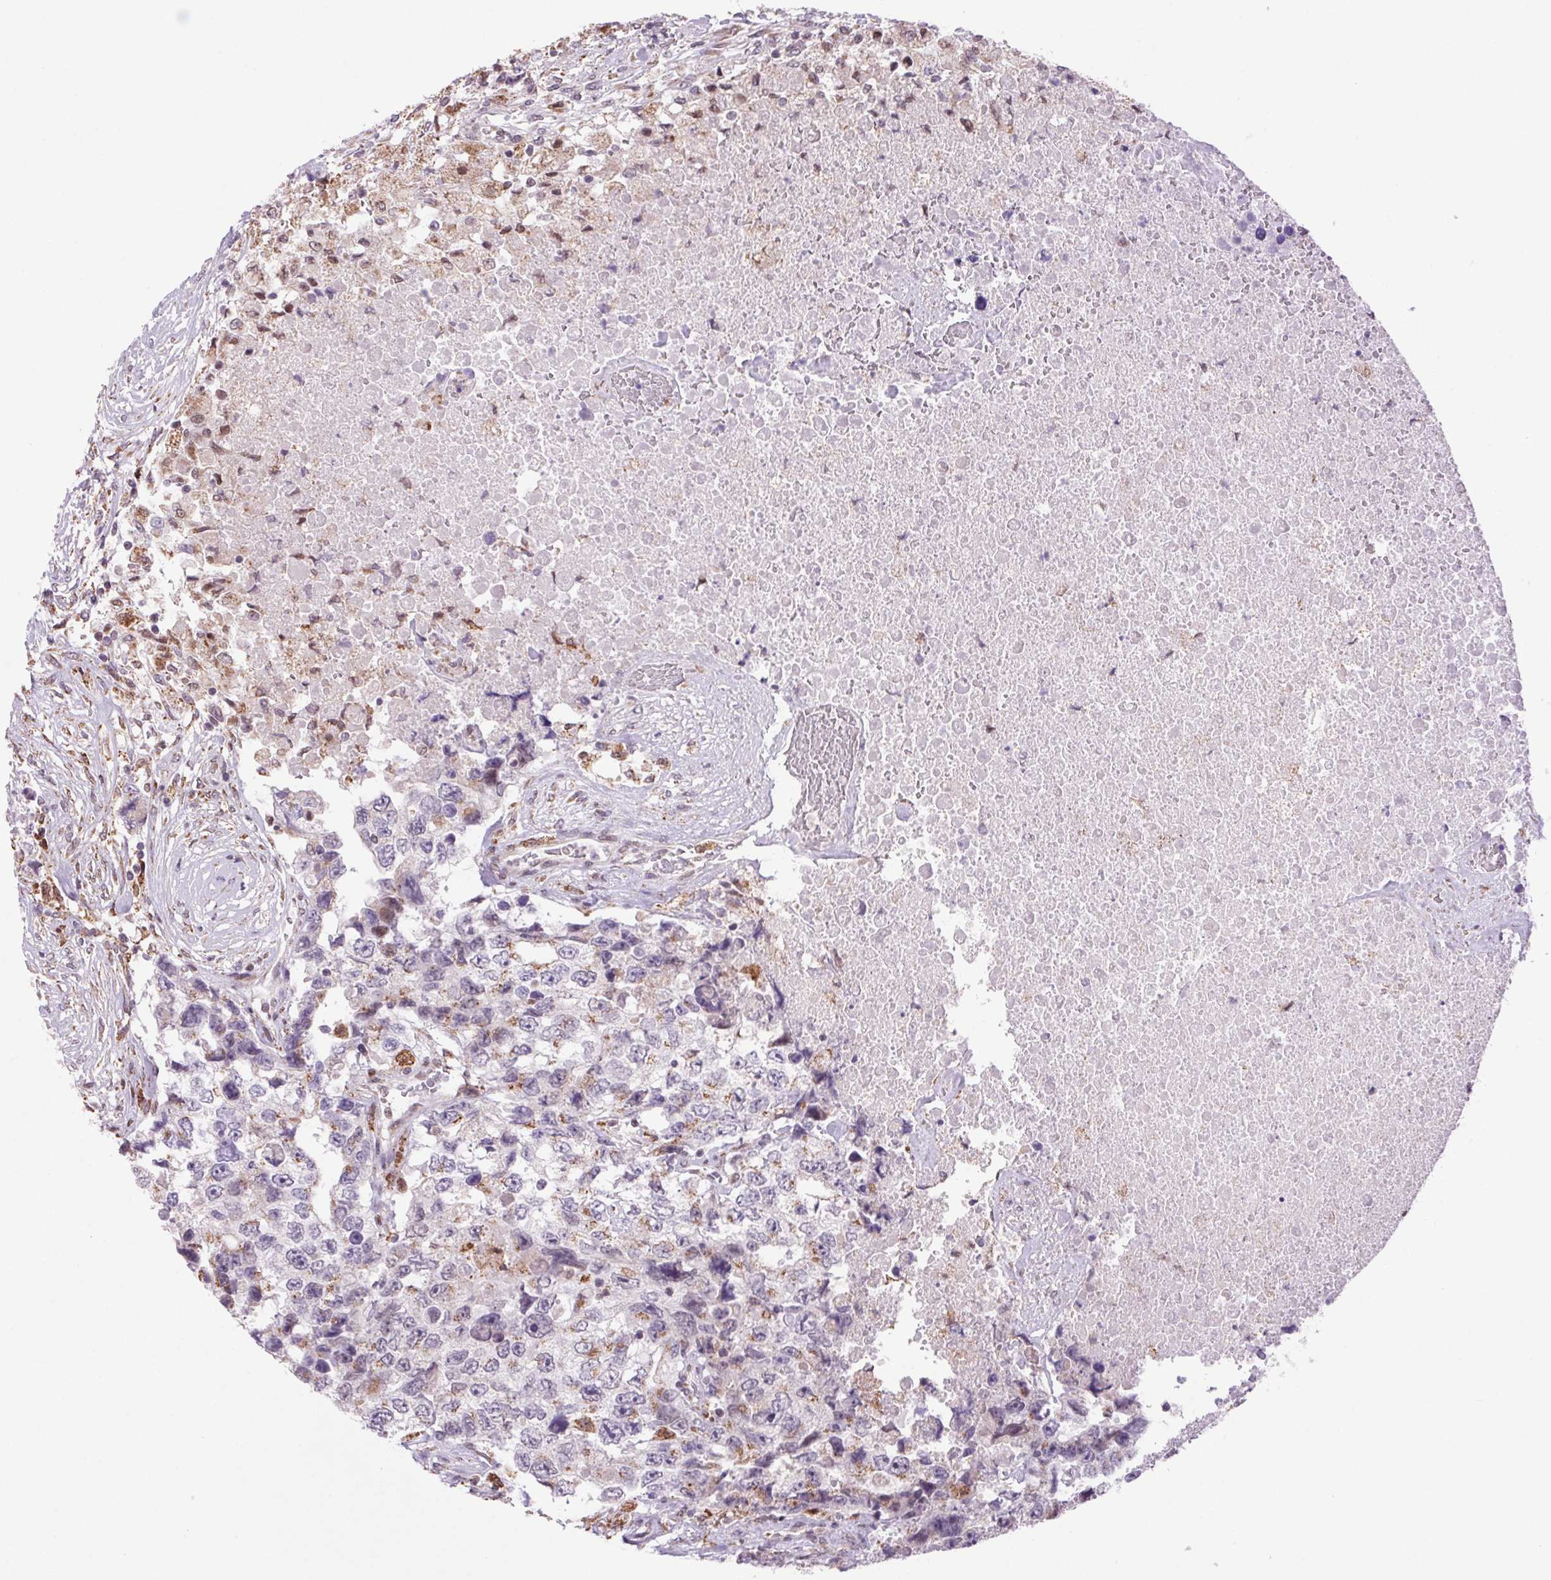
{"staining": {"intensity": "moderate", "quantity": "<25%", "location": "cytoplasmic/membranous"}, "tissue": "testis cancer", "cell_type": "Tumor cells", "image_type": "cancer", "snomed": [{"axis": "morphology", "description": "Carcinoma, Embryonal, NOS"}, {"axis": "topography", "description": "Testis"}], "caption": "The image shows immunohistochemical staining of testis cancer. There is moderate cytoplasmic/membranous expression is present in approximately <25% of tumor cells. (IHC, brightfield microscopy, high magnification).", "gene": "AKR1E2", "patient": {"sex": "male", "age": 24}}